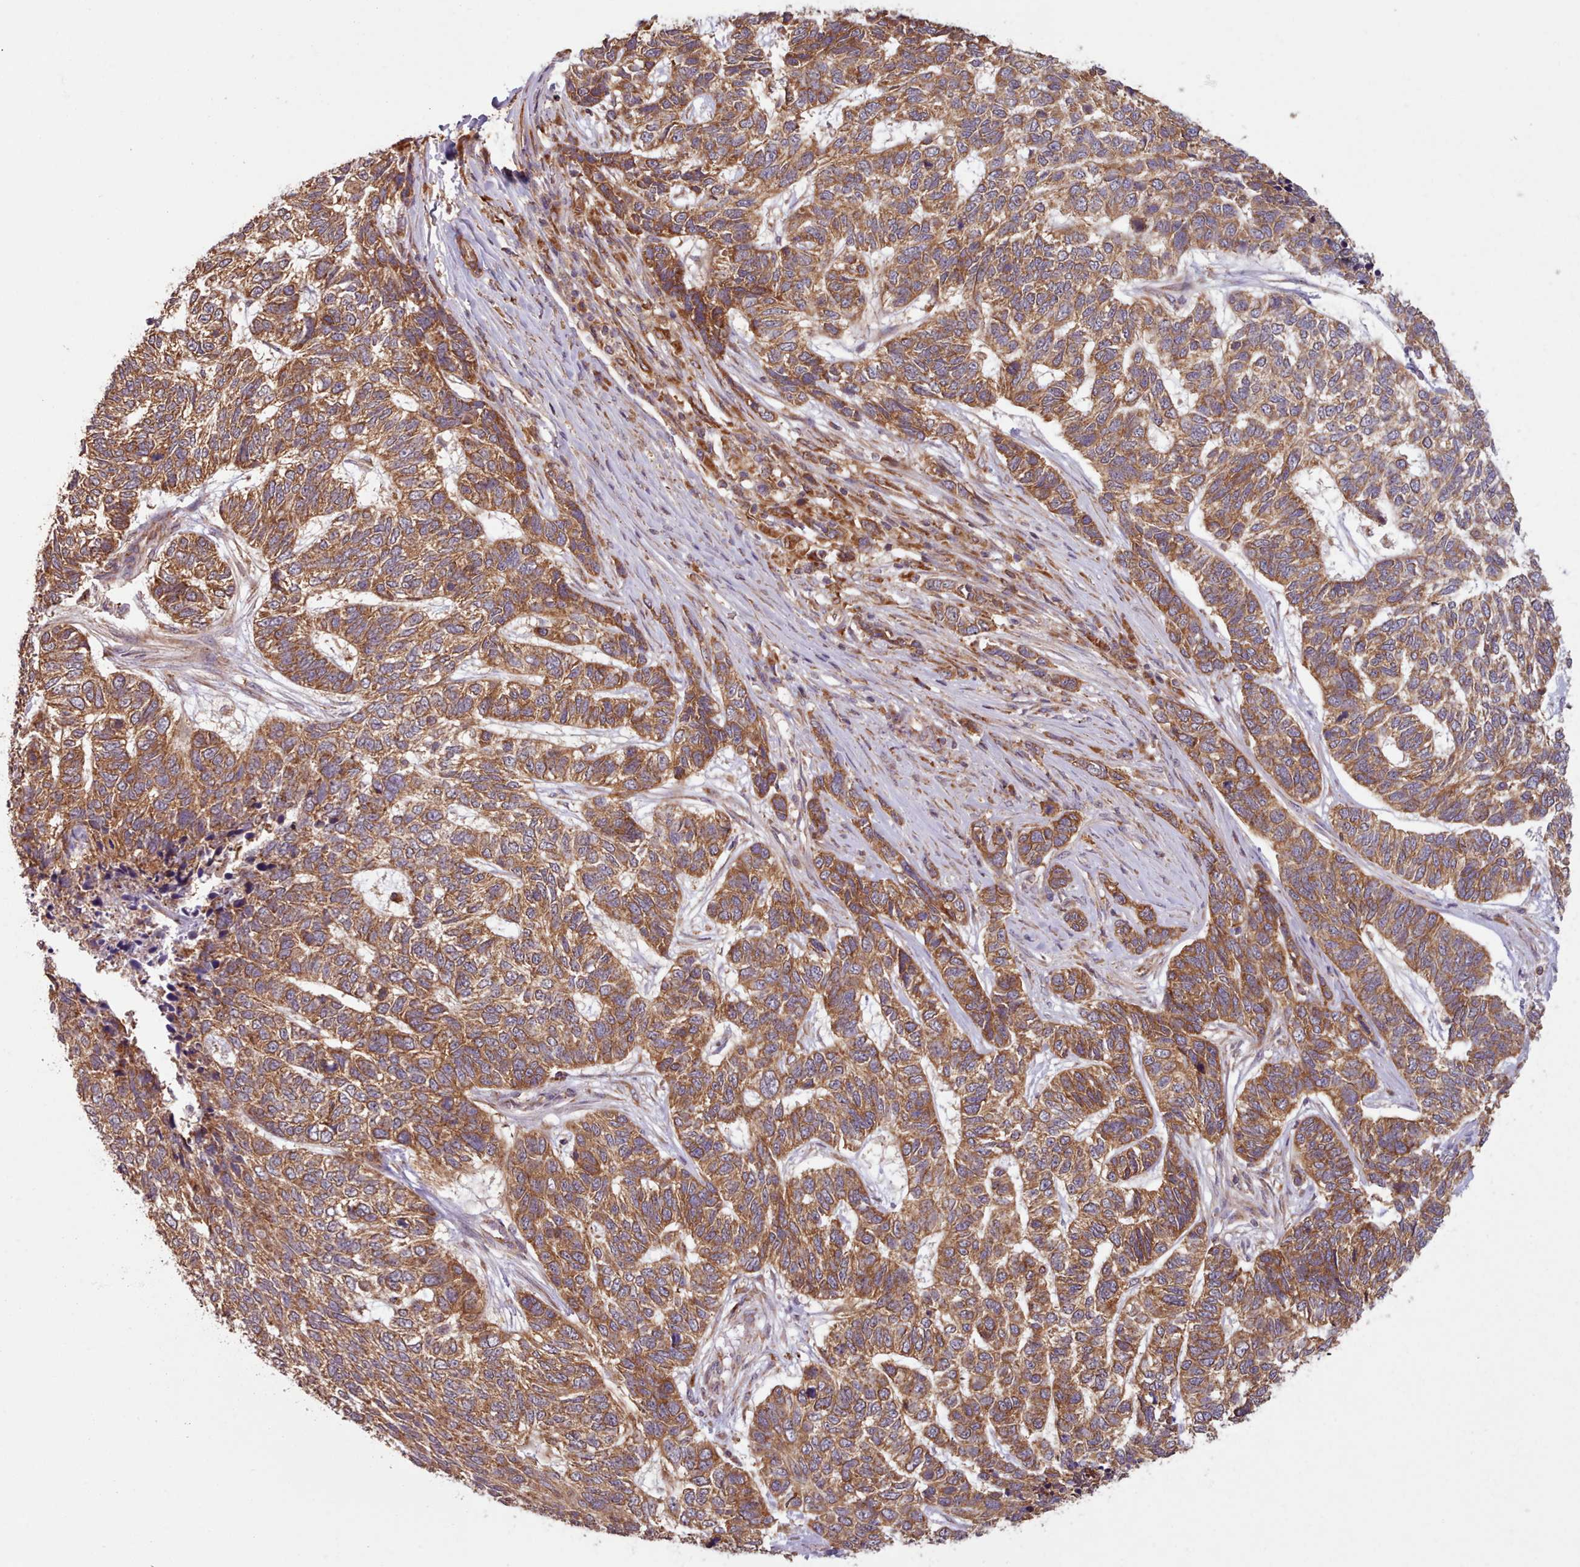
{"staining": {"intensity": "strong", "quantity": ">75%", "location": "cytoplasmic/membranous"}, "tissue": "skin cancer", "cell_type": "Tumor cells", "image_type": "cancer", "snomed": [{"axis": "morphology", "description": "Basal cell carcinoma"}, {"axis": "topography", "description": "Skin"}], "caption": "Basal cell carcinoma (skin) stained for a protein (brown) reveals strong cytoplasmic/membranous positive staining in about >75% of tumor cells.", "gene": "CRYBG1", "patient": {"sex": "female", "age": 65}}